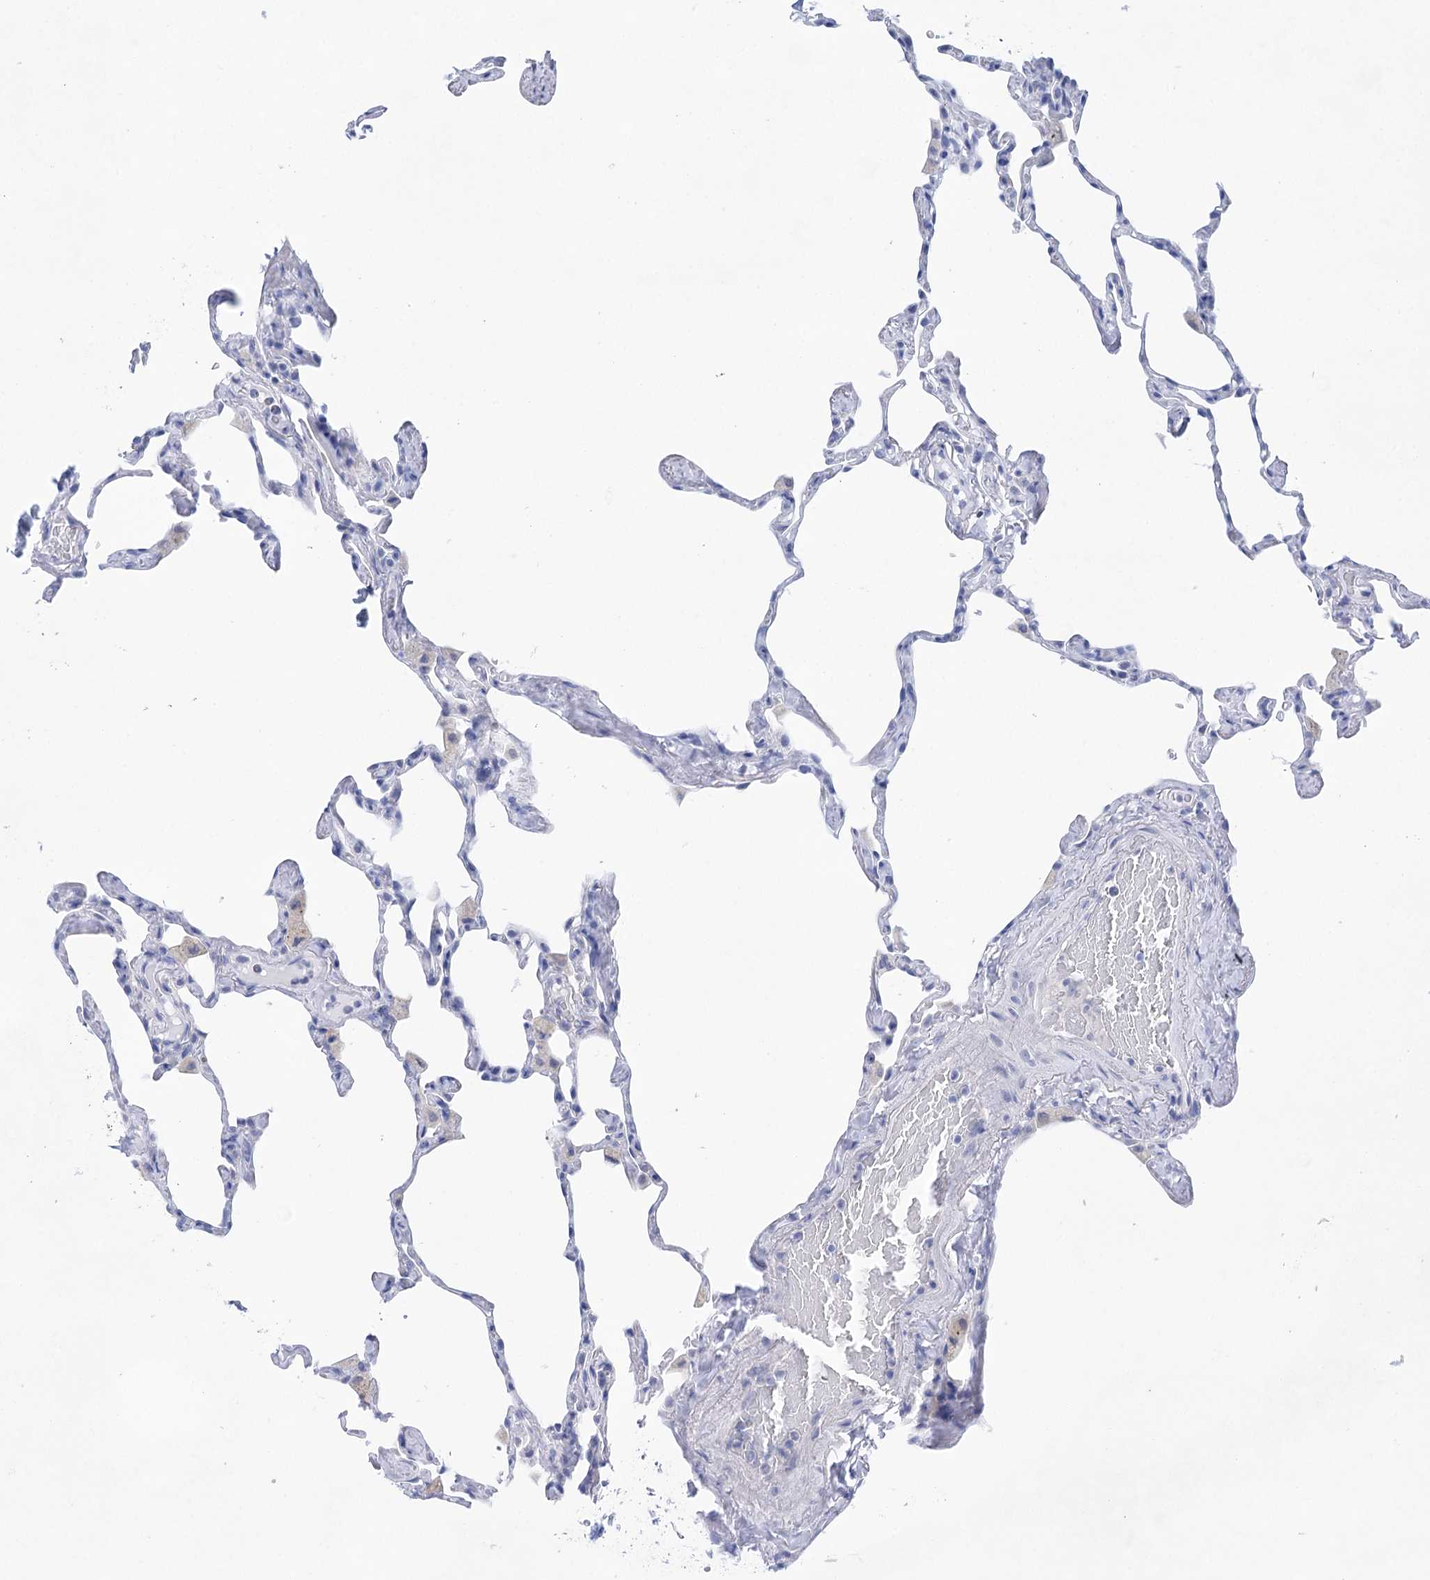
{"staining": {"intensity": "negative", "quantity": "none", "location": "none"}, "tissue": "lung", "cell_type": "Alveolar cells", "image_type": "normal", "snomed": [{"axis": "morphology", "description": "Normal tissue, NOS"}, {"axis": "topography", "description": "Lung"}], "caption": "High magnification brightfield microscopy of benign lung stained with DAB (3,3'-diaminobenzidine) (brown) and counterstained with hematoxylin (blue): alveolar cells show no significant staining.", "gene": "LALBA", "patient": {"sex": "male", "age": 65}}